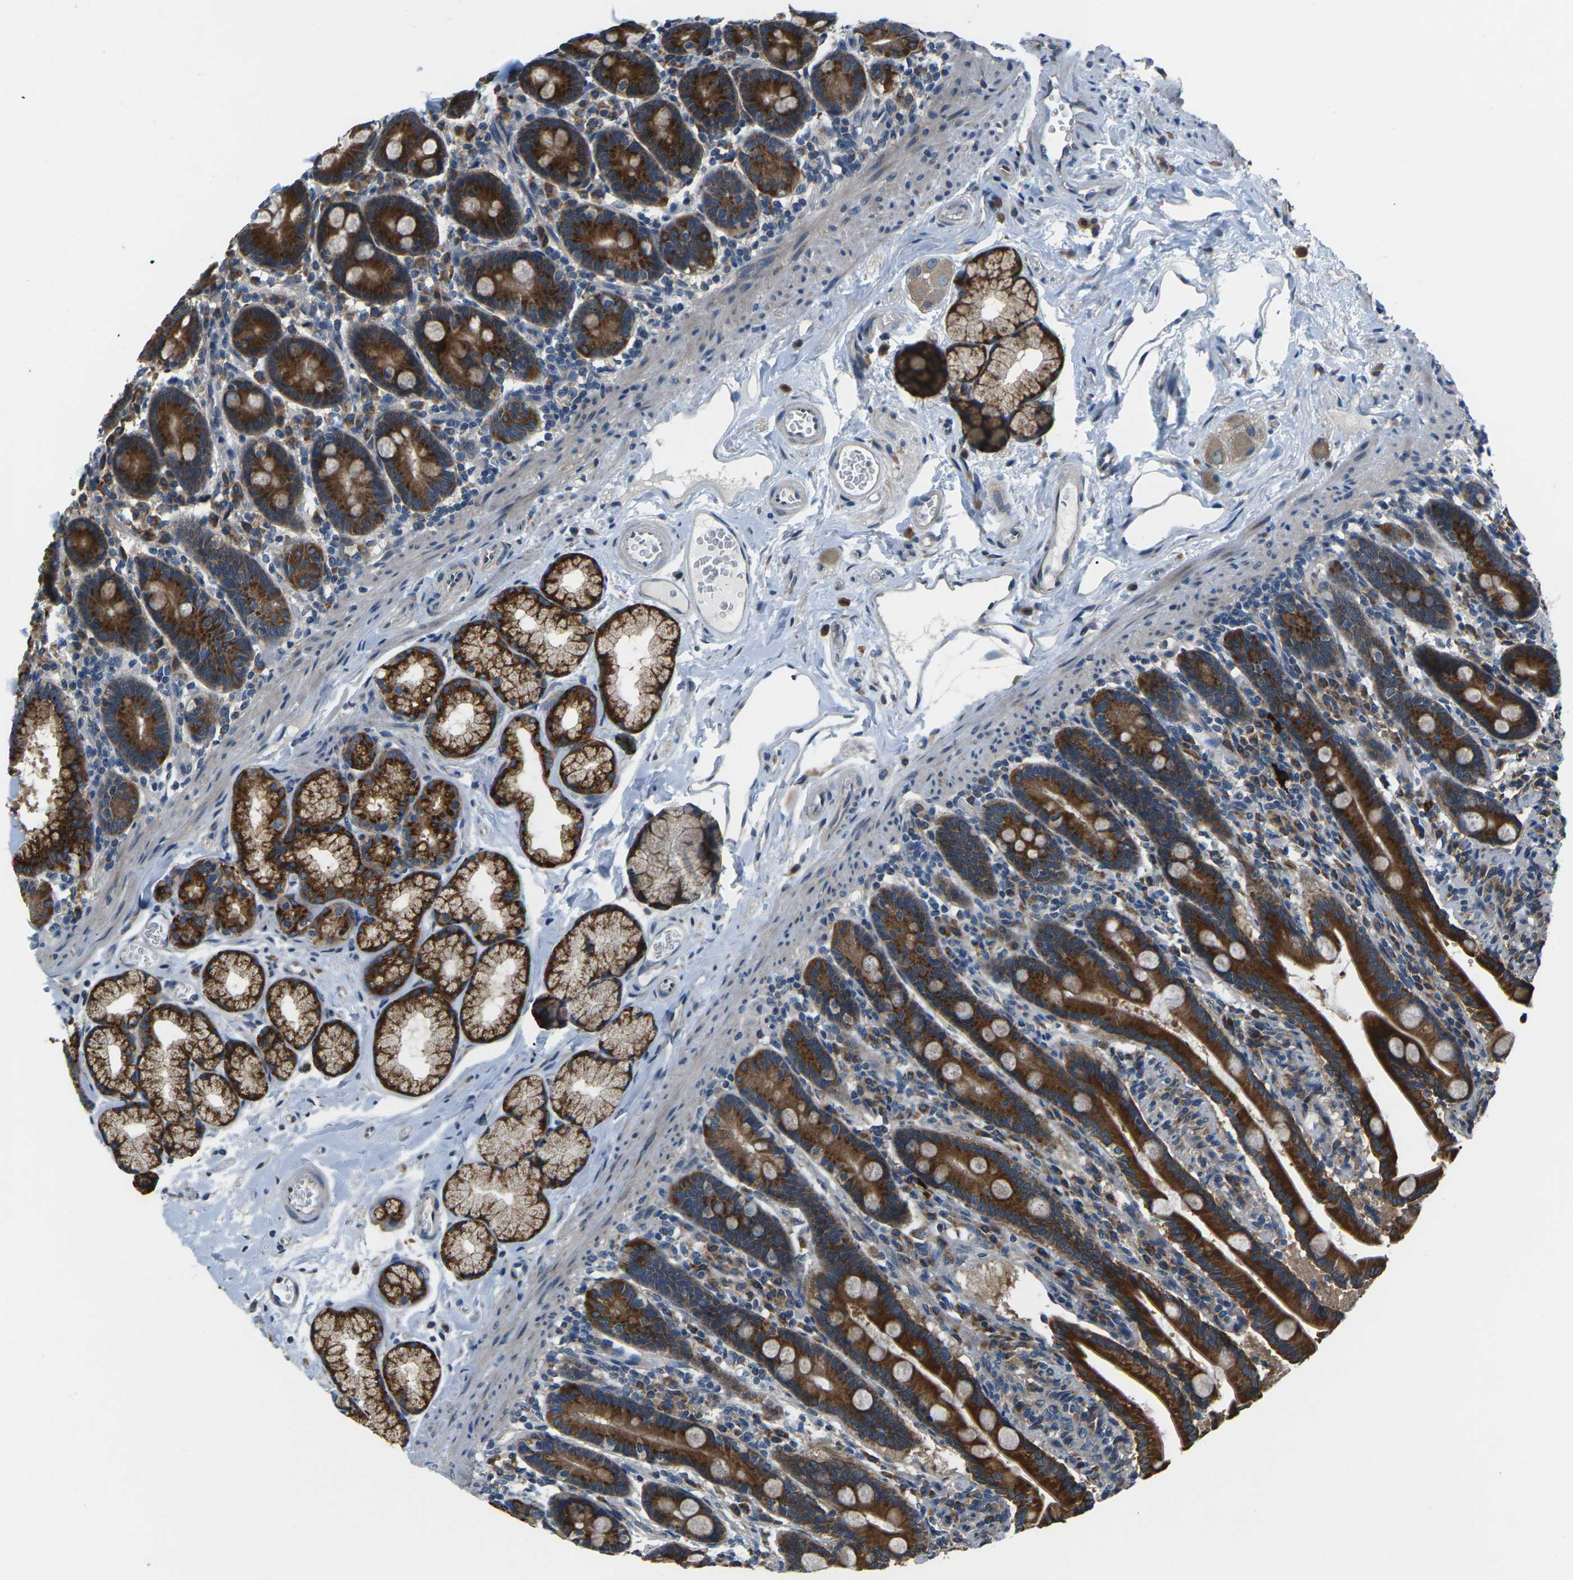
{"staining": {"intensity": "strong", "quantity": ">75%", "location": "cytoplasmic/membranous"}, "tissue": "duodenum", "cell_type": "Glandular cells", "image_type": "normal", "snomed": [{"axis": "morphology", "description": "Normal tissue, NOS"}, {"axis": "topography", "description": "Duodenum"}], "caption": "DAB immunohistochemical staining of normal human duodenum exhibits strong cytoplasmic/membranous protein positivity in approximately >75% of glandular cells.", "gene": "GABRP", "patient": {"sex": "male", "age": 54}}